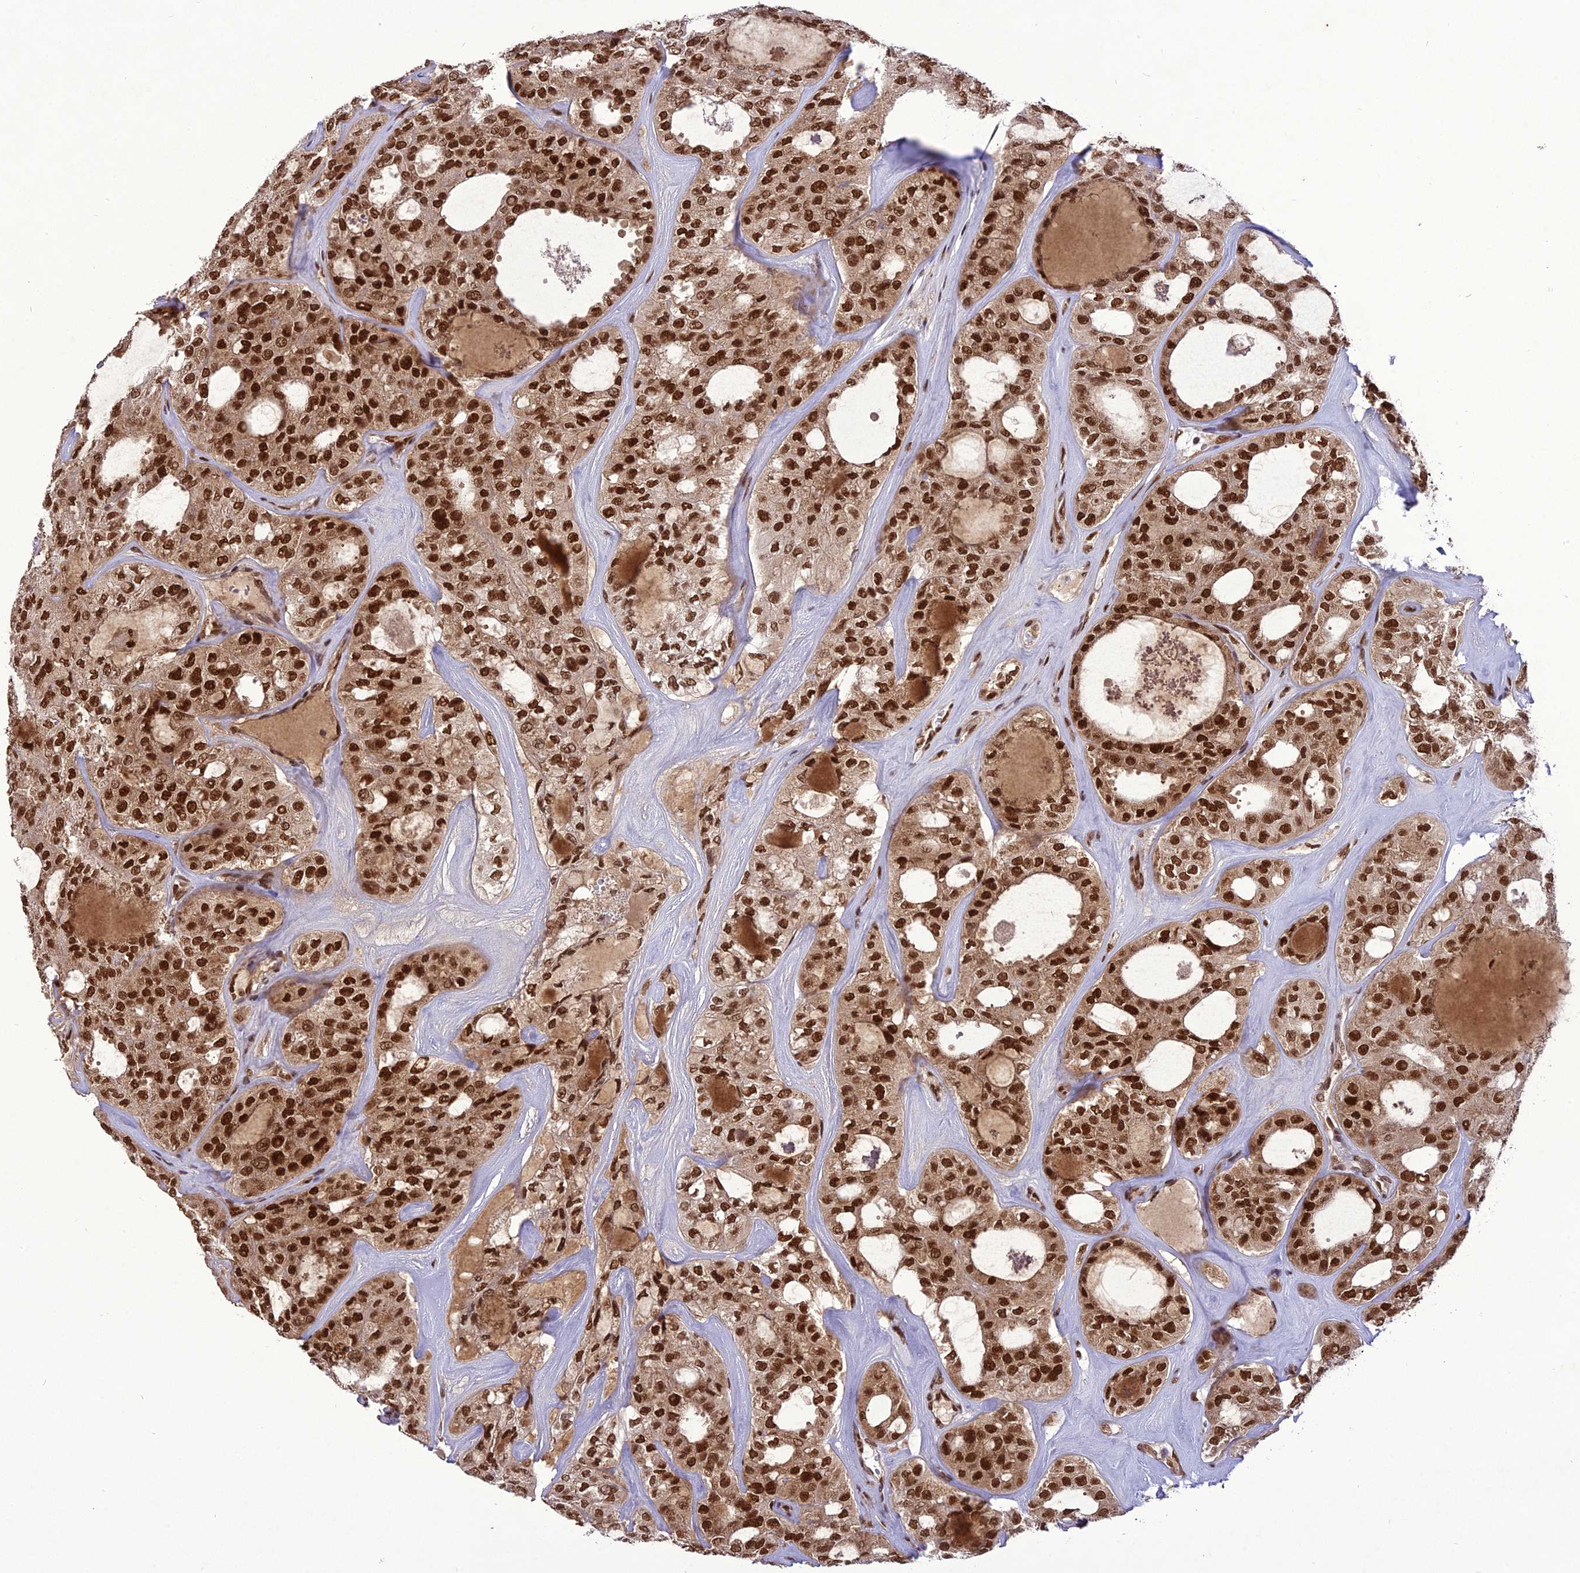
{"staining": {"intensity": "strong", "quantity": ">75%", "location": "nuclear"}, "tissue": "thyroid cancer", "cell_type": "Tumor cells", "image_type": "cancer", "snomed": [{"axis": "morphology", "description": "Follicular adenoma carcinoma, NOS"}, {"axis": "topography", "description": "Thyroid gland"}], "caption": "There is high levels of strong nuclear staining in tumor cells of thyroid cancer, as demonstrated by immunohistochemical staining (brown color).", "gene": "DDX1", "patient": {"sex": "male", "age": 75}}